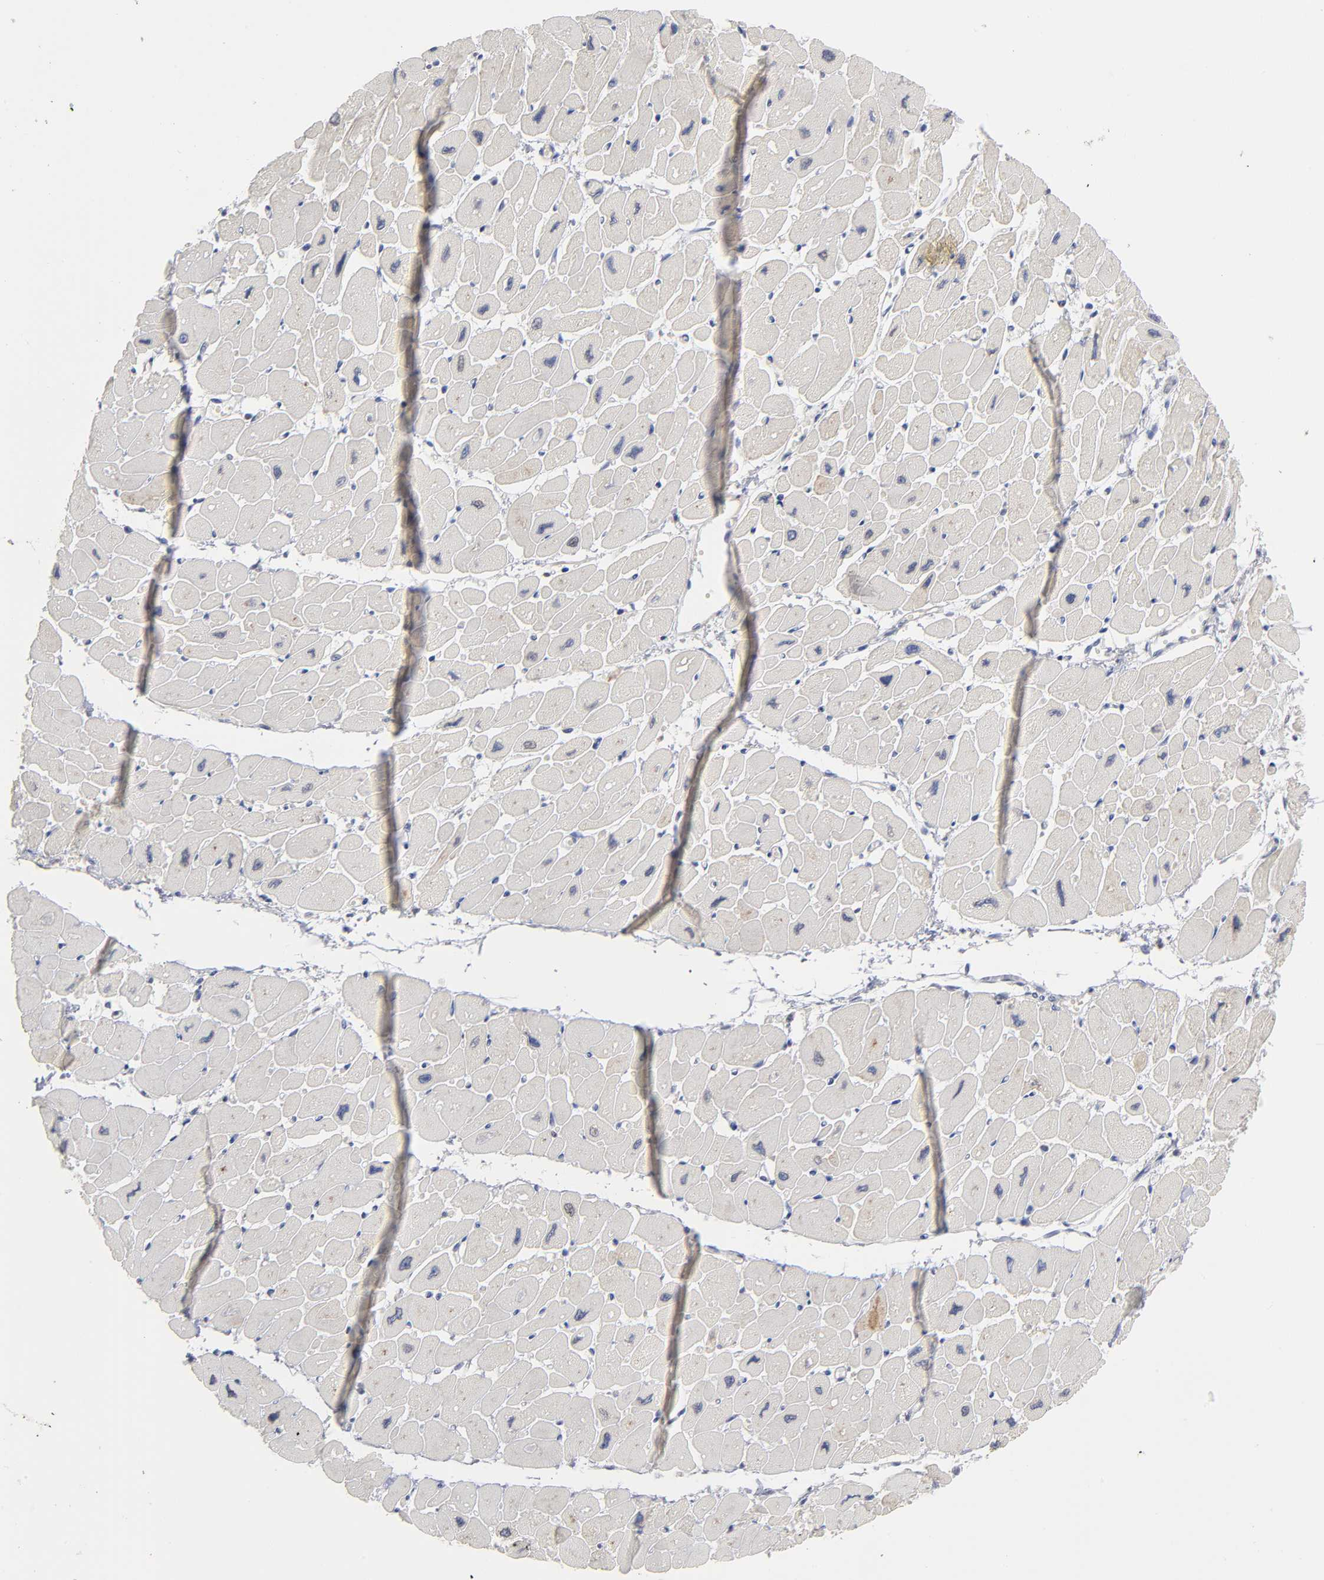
{"staining": {"intensity": "negative", "quantity": "none", "location": "none"}, "tissue": "heart muscle", "cell_type": "Cardiomyocytes", "image_type": "normal", "snomed": [{"axis": "morphology", "description": "Normal tissue, NOS"}, {"axis": "topography", "description": "Heart"}], "caption": "Immunohistochemistry of unremarkable human heart muscle demonstrates no staining in cardiomyocytes.", "gene": "PDLIM2", "patient": {"sex": "female", "age": 54}}